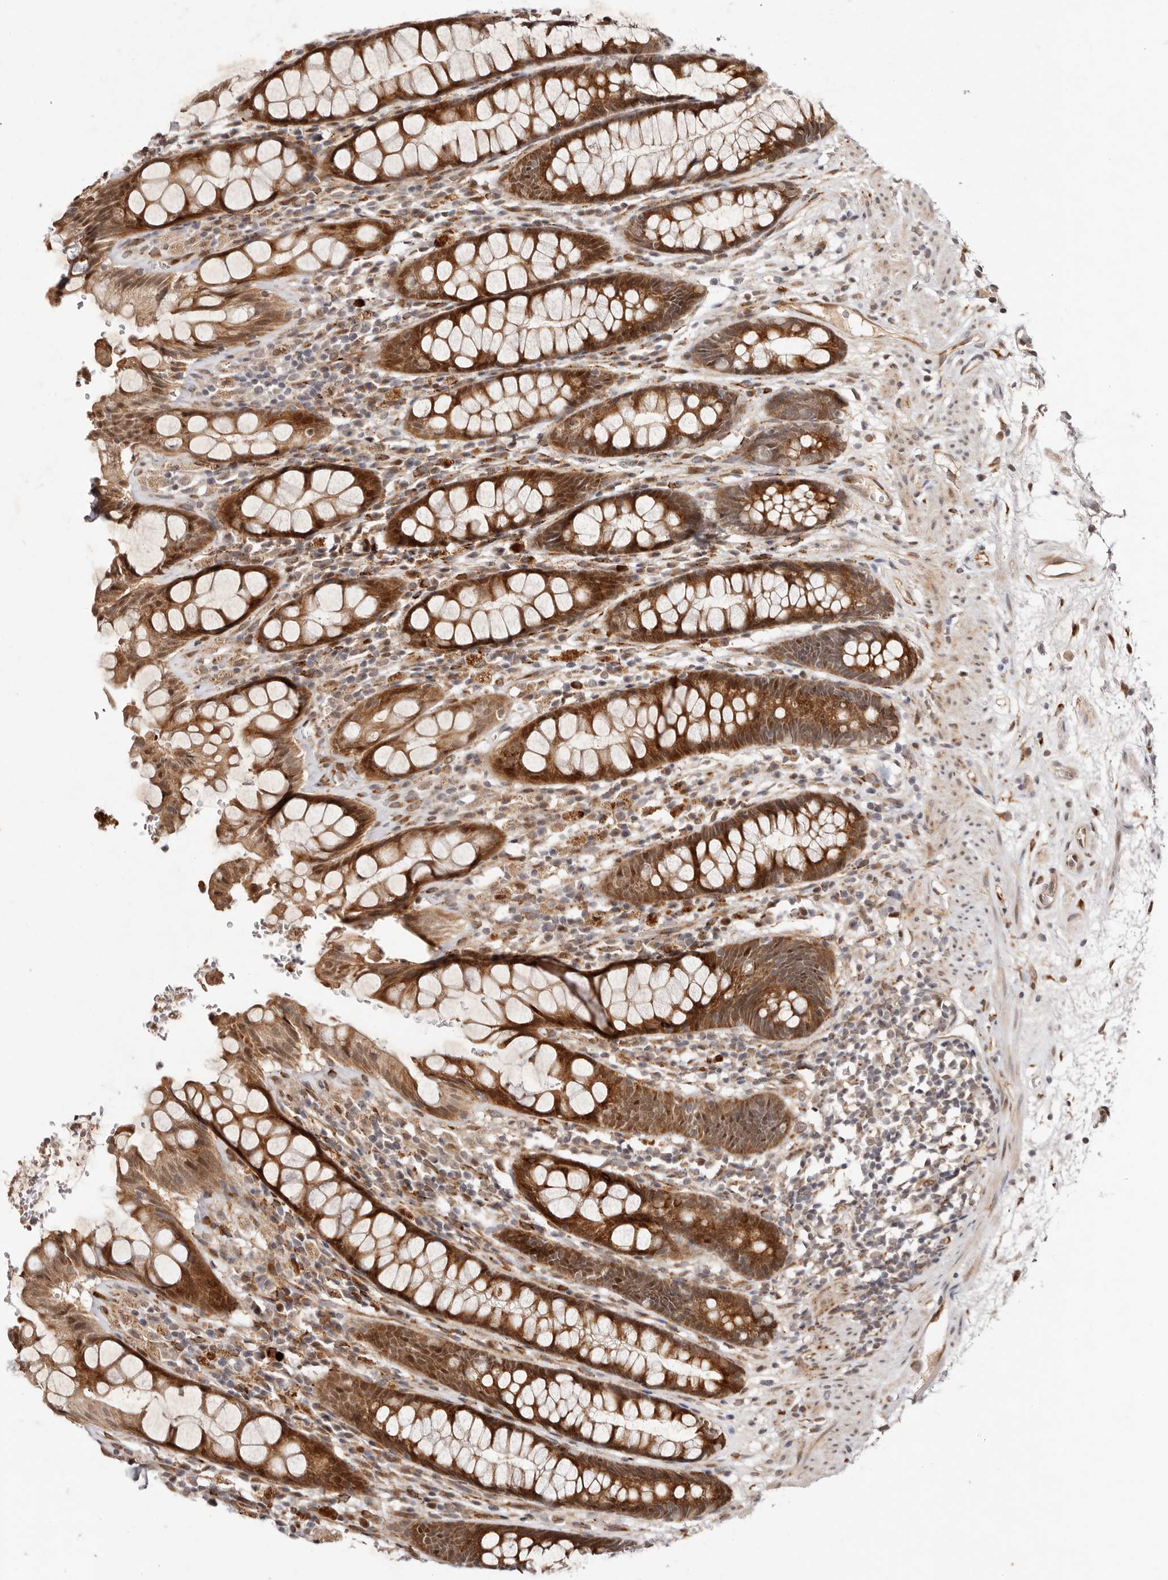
{"staining": {"intensity": "moderate", "quantity": ">75%", "location": "cytoplasmic/membranous"}, "tissue": "rectum", "cell_type": "Glandular cells", "image_type": "normal", "snomed": [{"axis": "morphology", "description": "Normal tissue, NOS"}, {"axis": "topography", "description": "Rectum"}], "caption": "Brown immunohistochemical staining in normal human rectum displays moderate cytoplasmic/membranous expression in approximately >75% of glandular cells. The staining was performed using DAB (3,3'-diaminobenzidine) to visualize the protein expression in brown, while the nuclei were stained in blue with hematoxylin (Magnification: 20x).", "gene": "BCL2L15", "patient": {"sex": "male", "age": 64}}